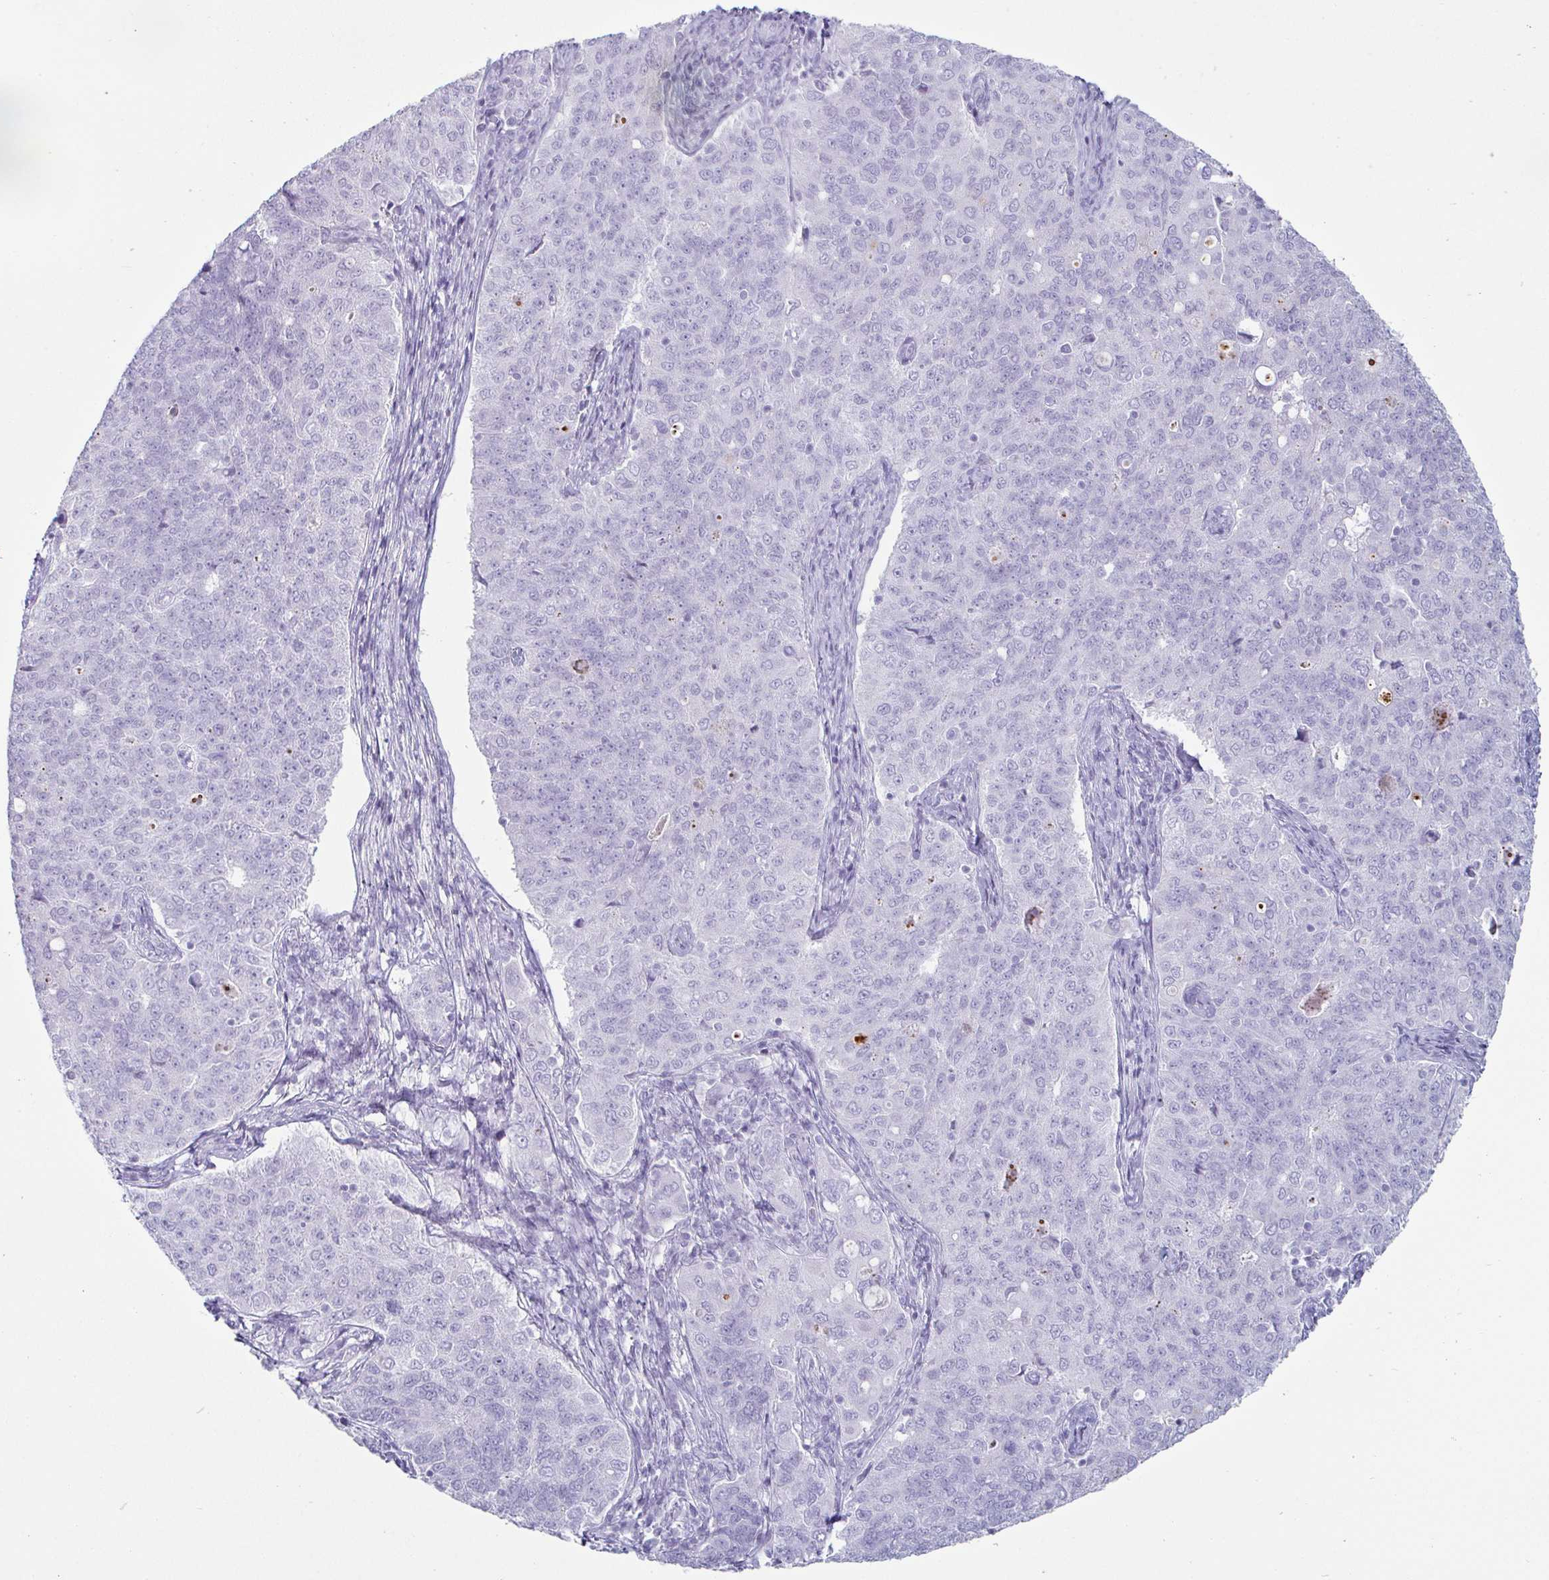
{"staining": {"intensity": "negative", "quantity": "none", "location": "none"}, "tissue": "endometrial cancer", "cell_type": "Tumor cells", "image_type": "cancer", "snomed": [{"axis": "morphology", "description": "Adenocarcinoma, NOS"}, {"axis": "topography", "description": "Endometrium"}], "caption": "Tumor cells are negative for brown protein staining in adenocarcinoma (endometrial).", "gene": "CREG2", "patient": {"sex": "female", "age": 43}}